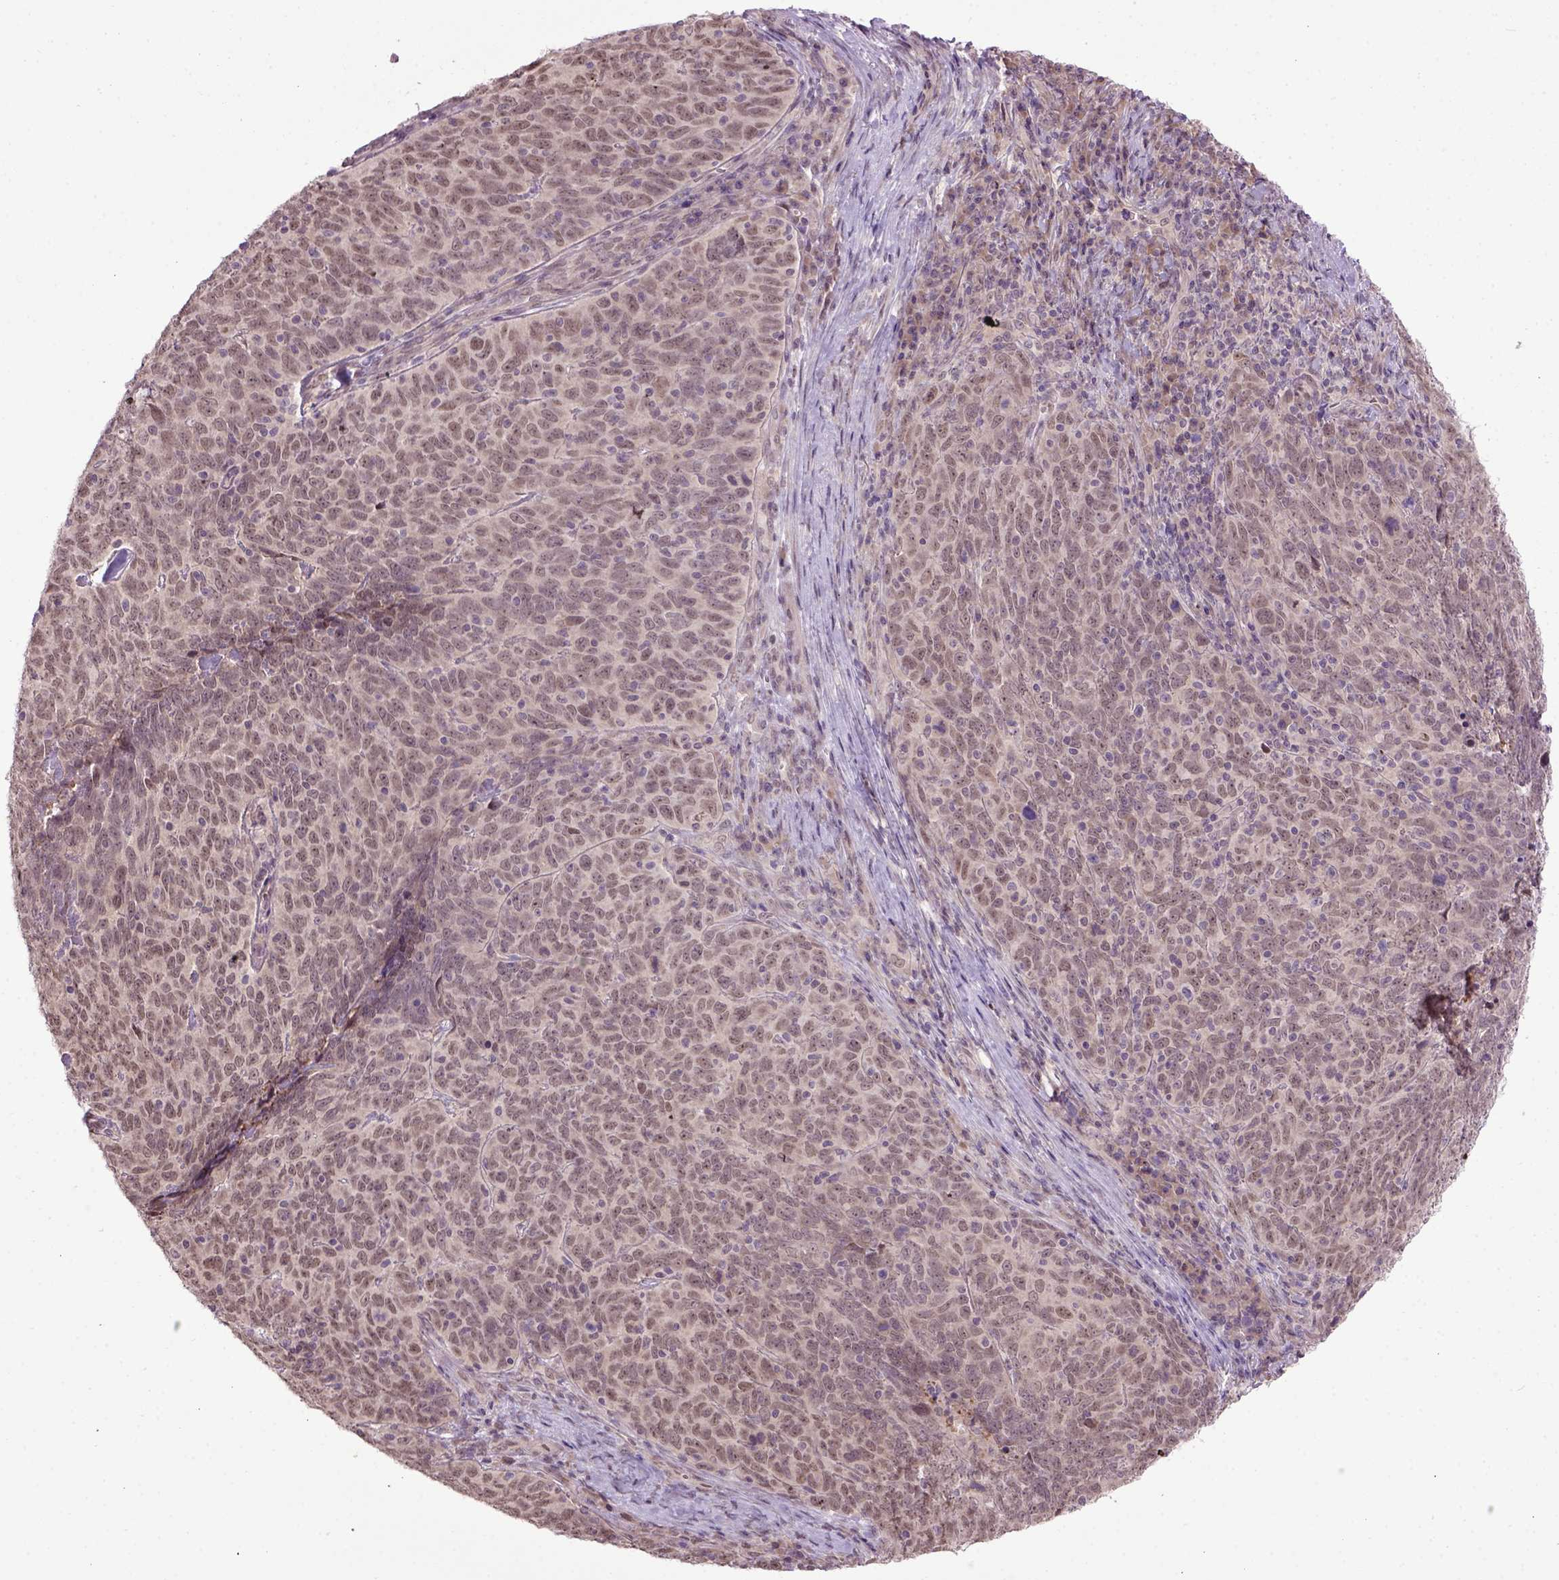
{"staining": {"intensity": "weak", "quantity": ">75%", "location": "nuclear"}, "tissue": "skin cancer", "cell_type": "Tumor cells", "image_type": "cancer", "snomed": [{"axis": "morphology", "description": "Squamous cell carcinoma, NOS"}, {"axis": "topography", "description": "Skin"}, {"axis": "topography", "description": "Anal"}], "caption": "This micrograph shows immunohistochemistry staining of squamous cell carcinoma (skin), with low weak nuclear staining in about >75% of tumor cells.", "gene": "RAB43", "patient": {"sex": "female", "age": 51}}